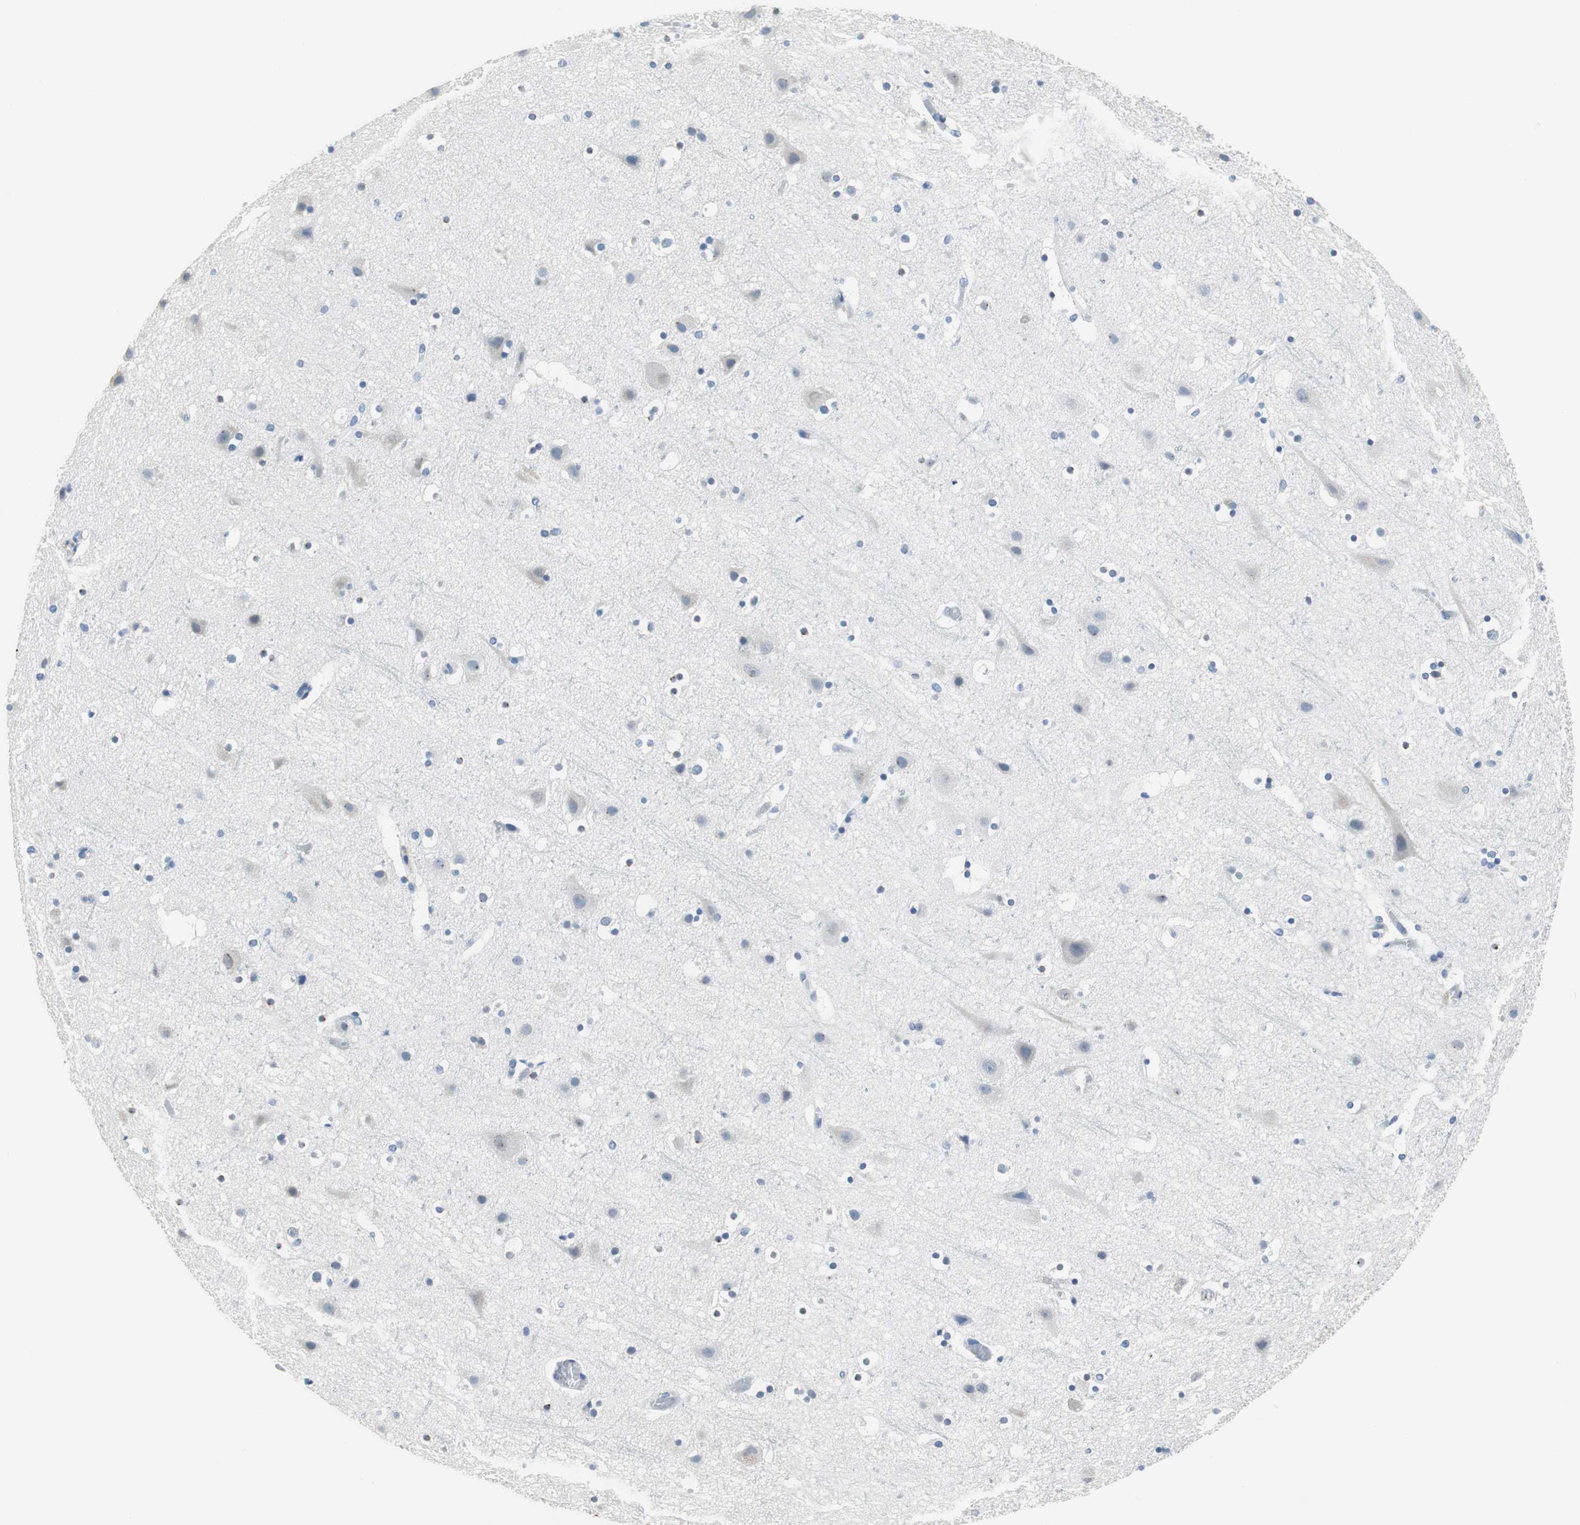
{"staining": {"intensity": "negative", "quantity": "none", "location": "none"}, "tissue": "cerebral cortex", "cell_type": "Endothelial cells", "image_type": "normal", "snomed": [{"axis": "morphology", "description": "Normal tissue, NOS"}, {"axis": "topography", "description": "Cerebral cortex"}], "caption": "Histopathology image shows no protein staining in endothelial cells of benign cerebral cortex. The staining is performed using DAB brown chromogen with nuclei counter-stained in using hematoxylin.", "gene": "MUC7", "patient": {"sex": "male", "age": 45}}